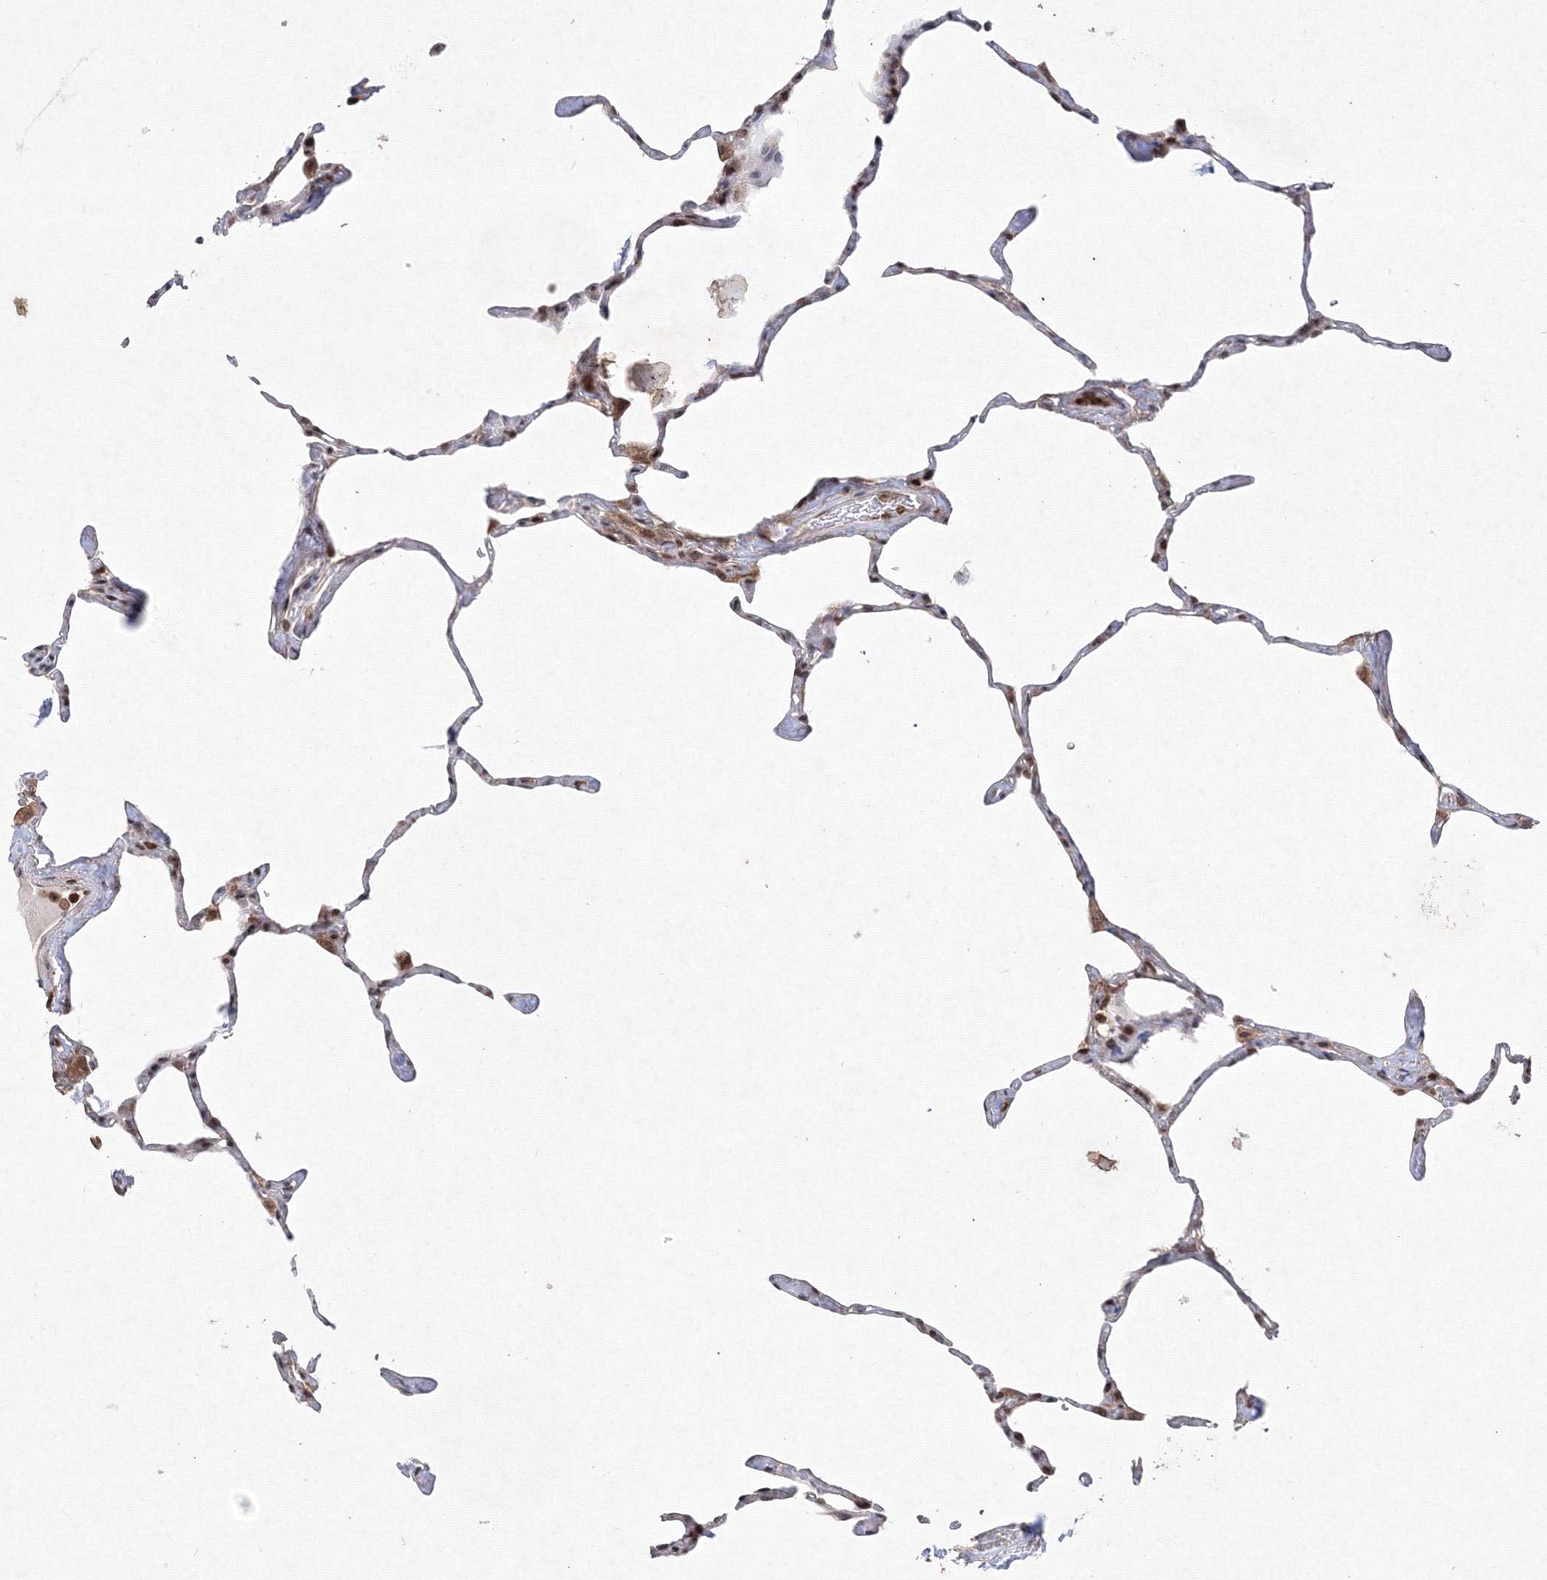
{"staining": {"intensity": "moderate", "quantity": "25%-75%", "location": "cytoplasmic/membranous,nuclear"}, "tissue": "lung", "cell_type": "Alveolar cells", "image_type": "normal", "snomed": [{"axis": "morphology", "description": "Normal tissue, NOS"}, {"axis": "topography", "description": "Lung"}], "caption": "High-power microscopy captured an IHC image of unremarkable lung, revealing moderate cytoplasmic/membranous,nuclear staining in about 25%-75% of alveolar cells. (DAB = brown stain, brightfield microscopy at high magnification).", "gene": "MKRN2", "patient": {"sex": "male", "age": 65}}